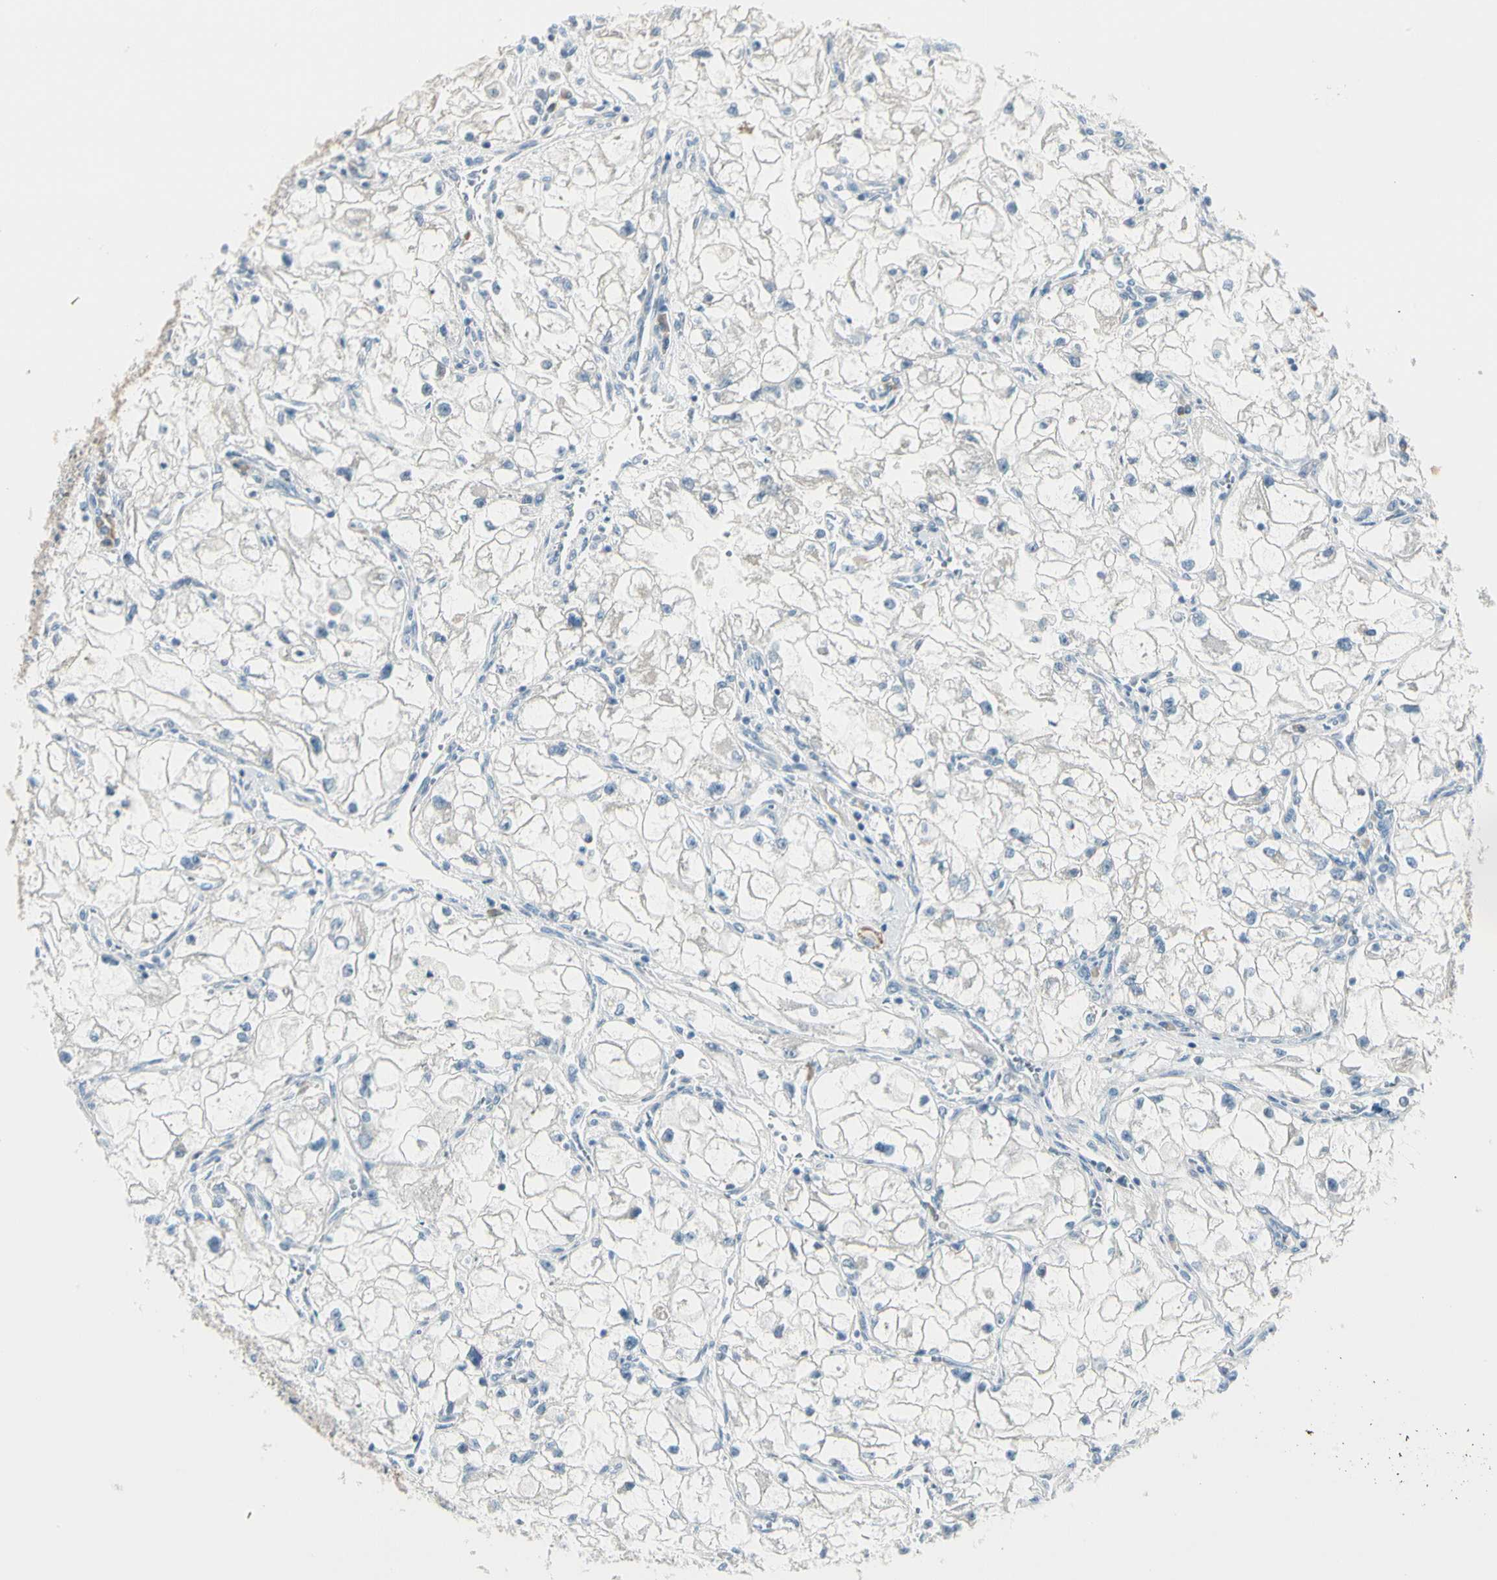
{"staining": {"intensity": "negative", "quantity": "none", "location": "none"}, "tissue": "renal cancer", "cell_type": "Tumor cells", "image_type": "cancer", "snomed": [{"axis": "morphology", "description": "Adenocarcinoma, NOS"}, {"axis": "topography", "description": "Kidney"}], "caption": "Immunohistochemistry (IHC) micrograph of neoplastic tissue: adenocarcinoma (renal) stained with DAB (3,3'-diaminobenzidine) reveals no significant protein positivity in tumor cells.", "gene": "SLC6A15", "patient": {"sex": "female", "age": 70}}